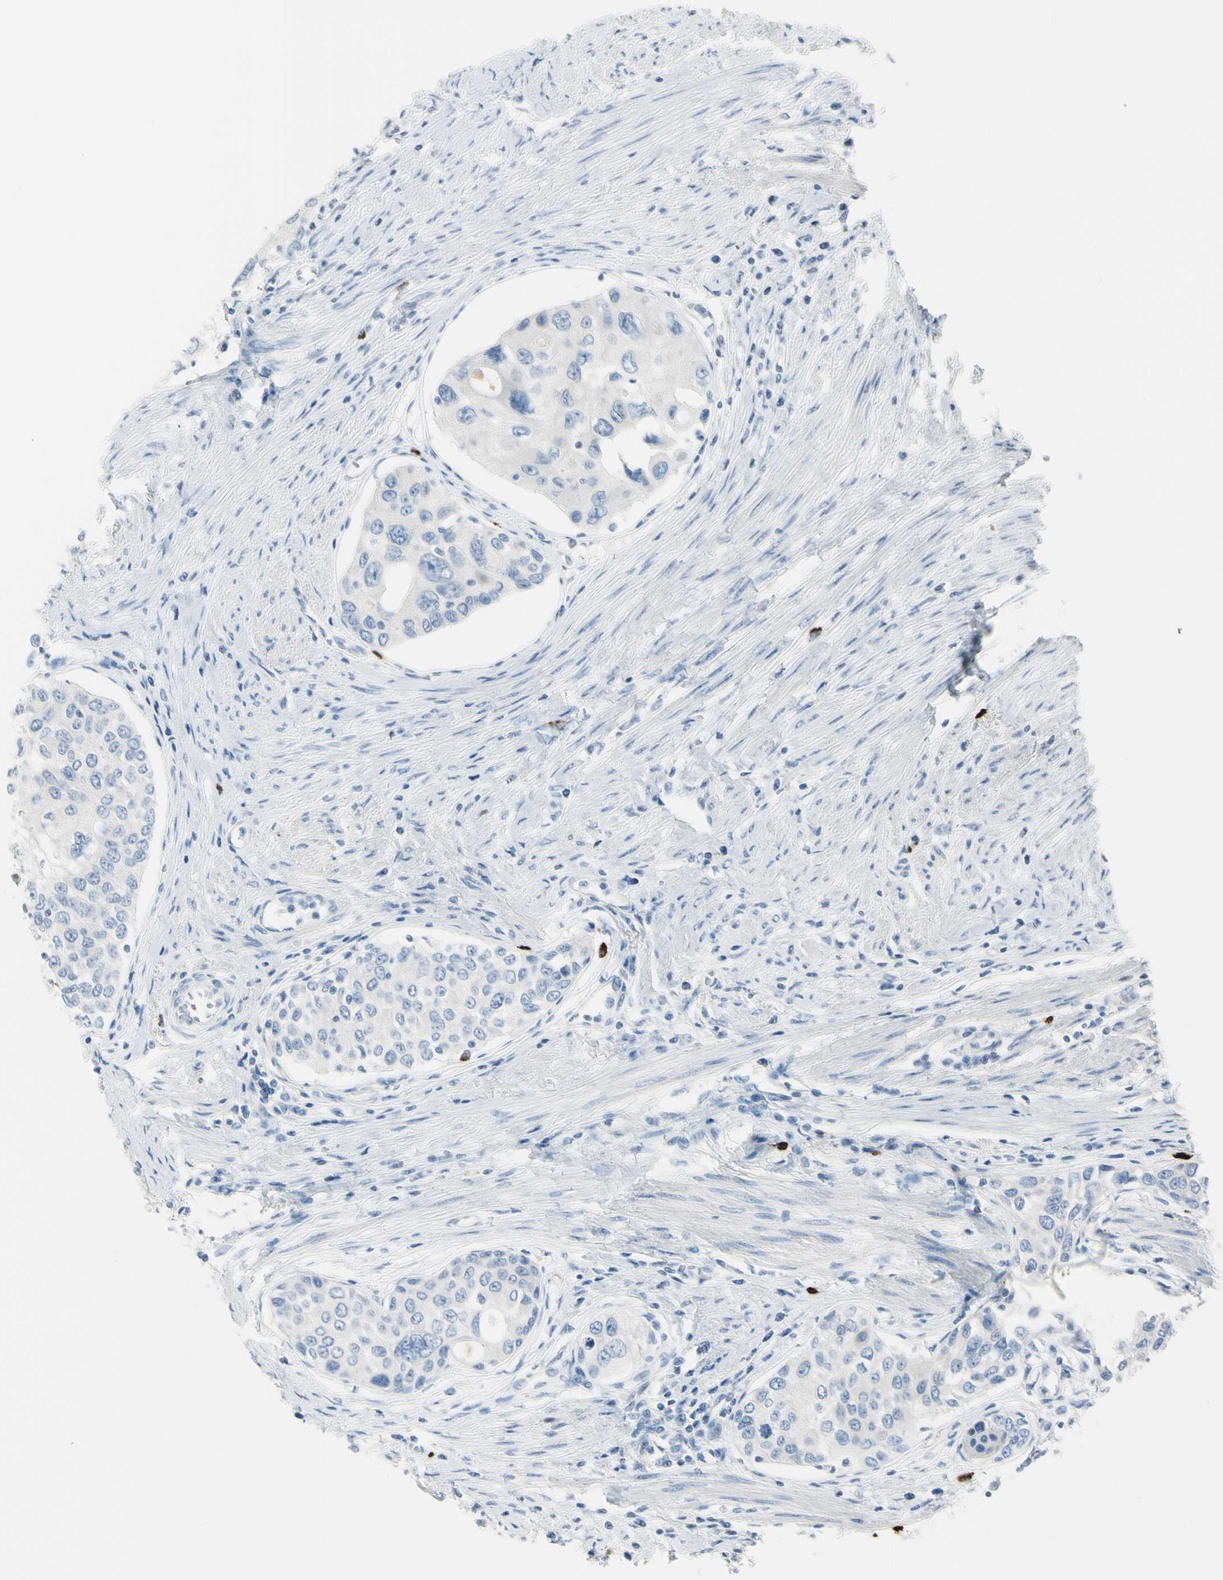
{"staining": {"intensity": "negative", "quantity": "none", "location": "none"}, "tissue": "urothelial cancer", "cell_type": "Tumor cells", "image_type": "cancer", "snomed": [{"axis": "morphology", "description": "Urothelial carcinoma, High grade"}, {"axis": "topography", "description": "Urinary bladder"}], "caption": "There is no significant staining in tumor cells of urothelial carcinoma (high-grade). The staining was performed using DAB to visualize the protein expression in brown, while the nuclei were stained in blue with hematoxylin (Magnification: 20x).", "gene": "DLG4", "patient": {"sex": "female", "age": 56}}